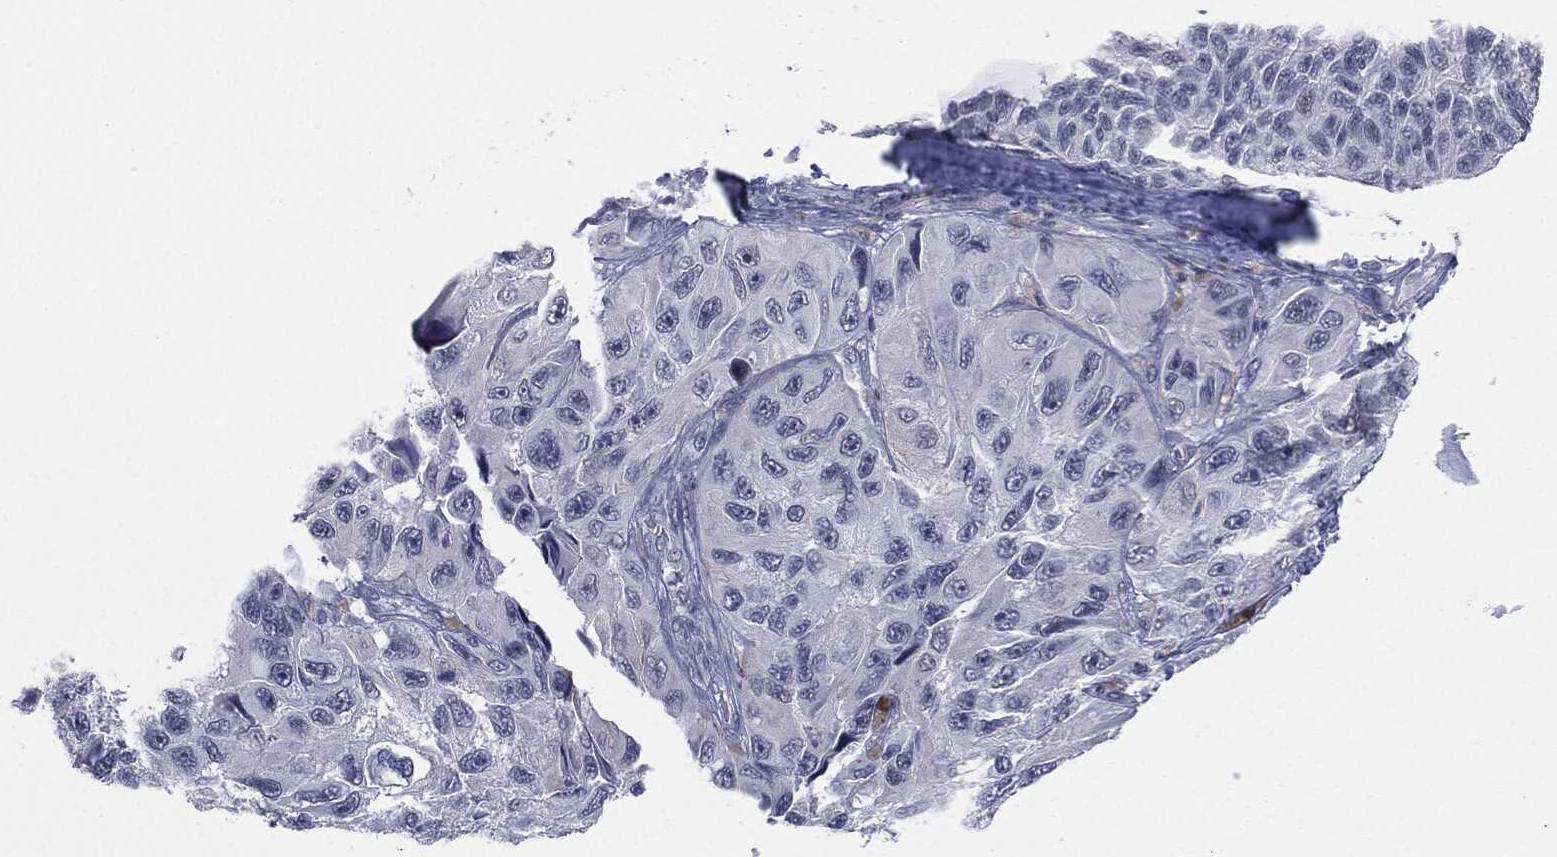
{"staining": {"intensity": "negative", "quantity": "none", "location": "none"}, "tissue": "melanoma", "cell_type": "Tumor cells", "image_type": "cancer", "snomed": [{"axis": "morphology", "description": "Malignant melanoma, NOS"}, {"axis": "topography", "description": "Skin"}], "caption": "This is a histopathology image of immunohistochemistry staining of melanoma, which shows no staining in tumor cells.", "gene": "SLC5A5", "patient": {"sex": "female", "age": 73}}